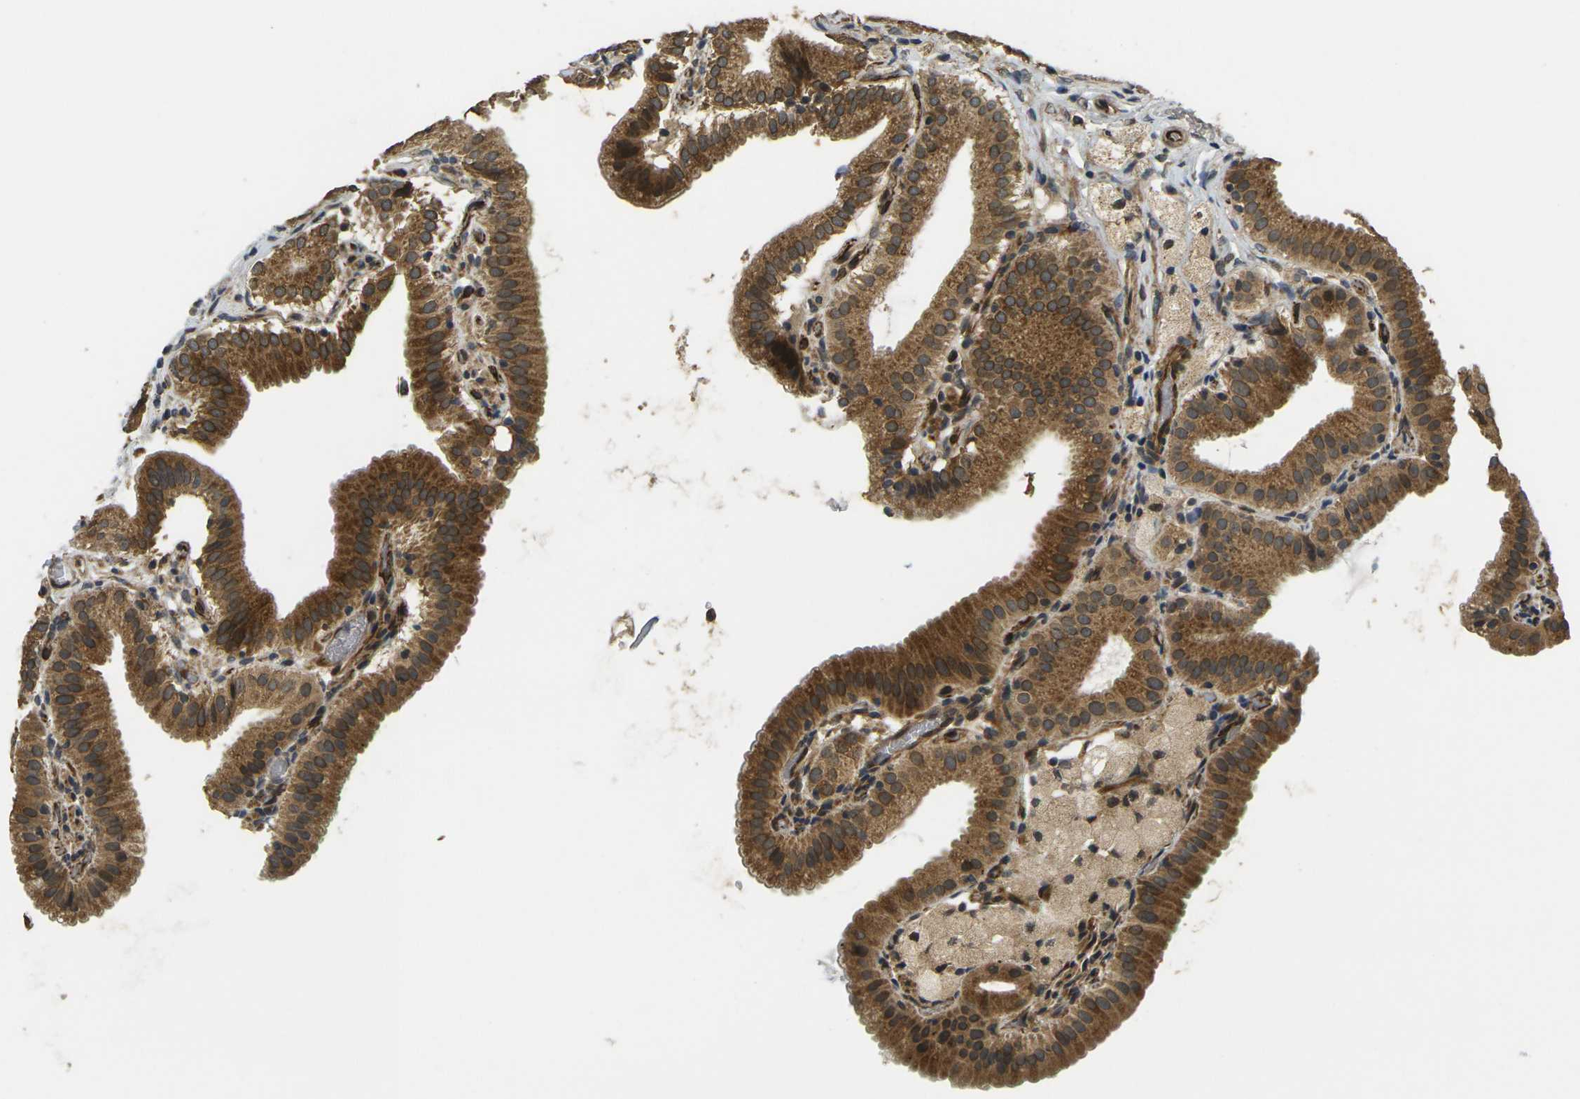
{"staining": {"intensity": "strong", "quantity": ">75%", "location": "cytoplasmic/membranous"}, "tissue": "gallbladder", "cell_type": "Glandular cells", "image_type": "normal", "snomed": [{"axis": "morphology", "description": "Normal tissue, NOS"}, {"axis": "topography", "description": "Gallbladder"}], "caption": "Immunohistochemistry (DAB (3,3'-diaminobenzidine)) staining of unremarkable gallbladder displays strong cytoplasmic/membranous protein expression in approximately >75% of glandular cells.", "gene": "FUT11", "patient": {"sex": "male", "age": 54}}